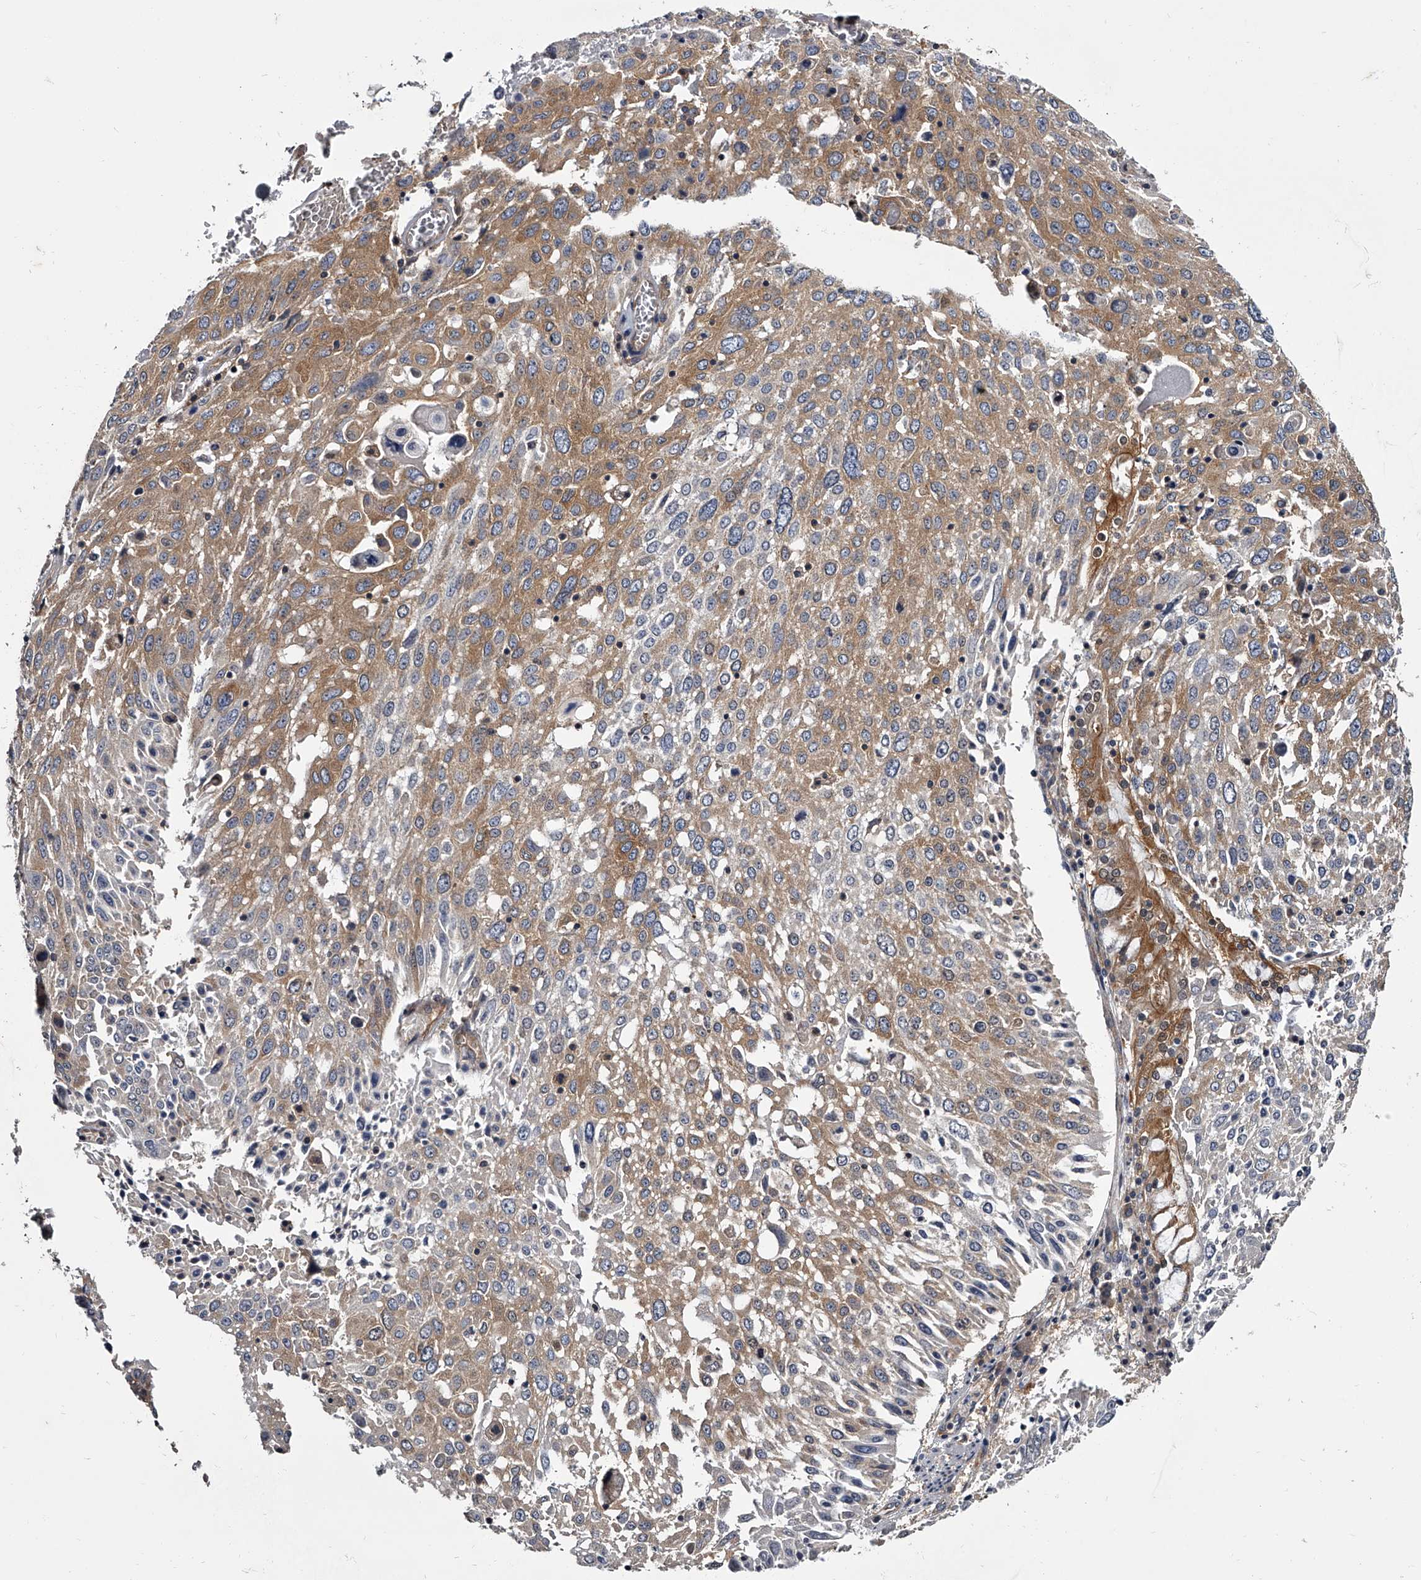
{"staining": {"intensity": "moderate", "quantity": ">75%", "location": "cytoplasmic/membranous"}, "tissue": "lung cancer", "cell_type": "Tumor cells", "image_type": "cancer", "snomed": [{"axis": "morphology", "description": "Squamous cell carcinoma, NOS"}, {"axis": "topography", "description": "Lung"}], "caption": "The histopathology image demonstrates a brown stain indicating the presence of a protein in the cytoplasmic/membranous of tumor cells in lung cancer (squamous cell carcinoma).", "gene": "GAPVD1", "patient": {"sex": "male", "age": 65}}